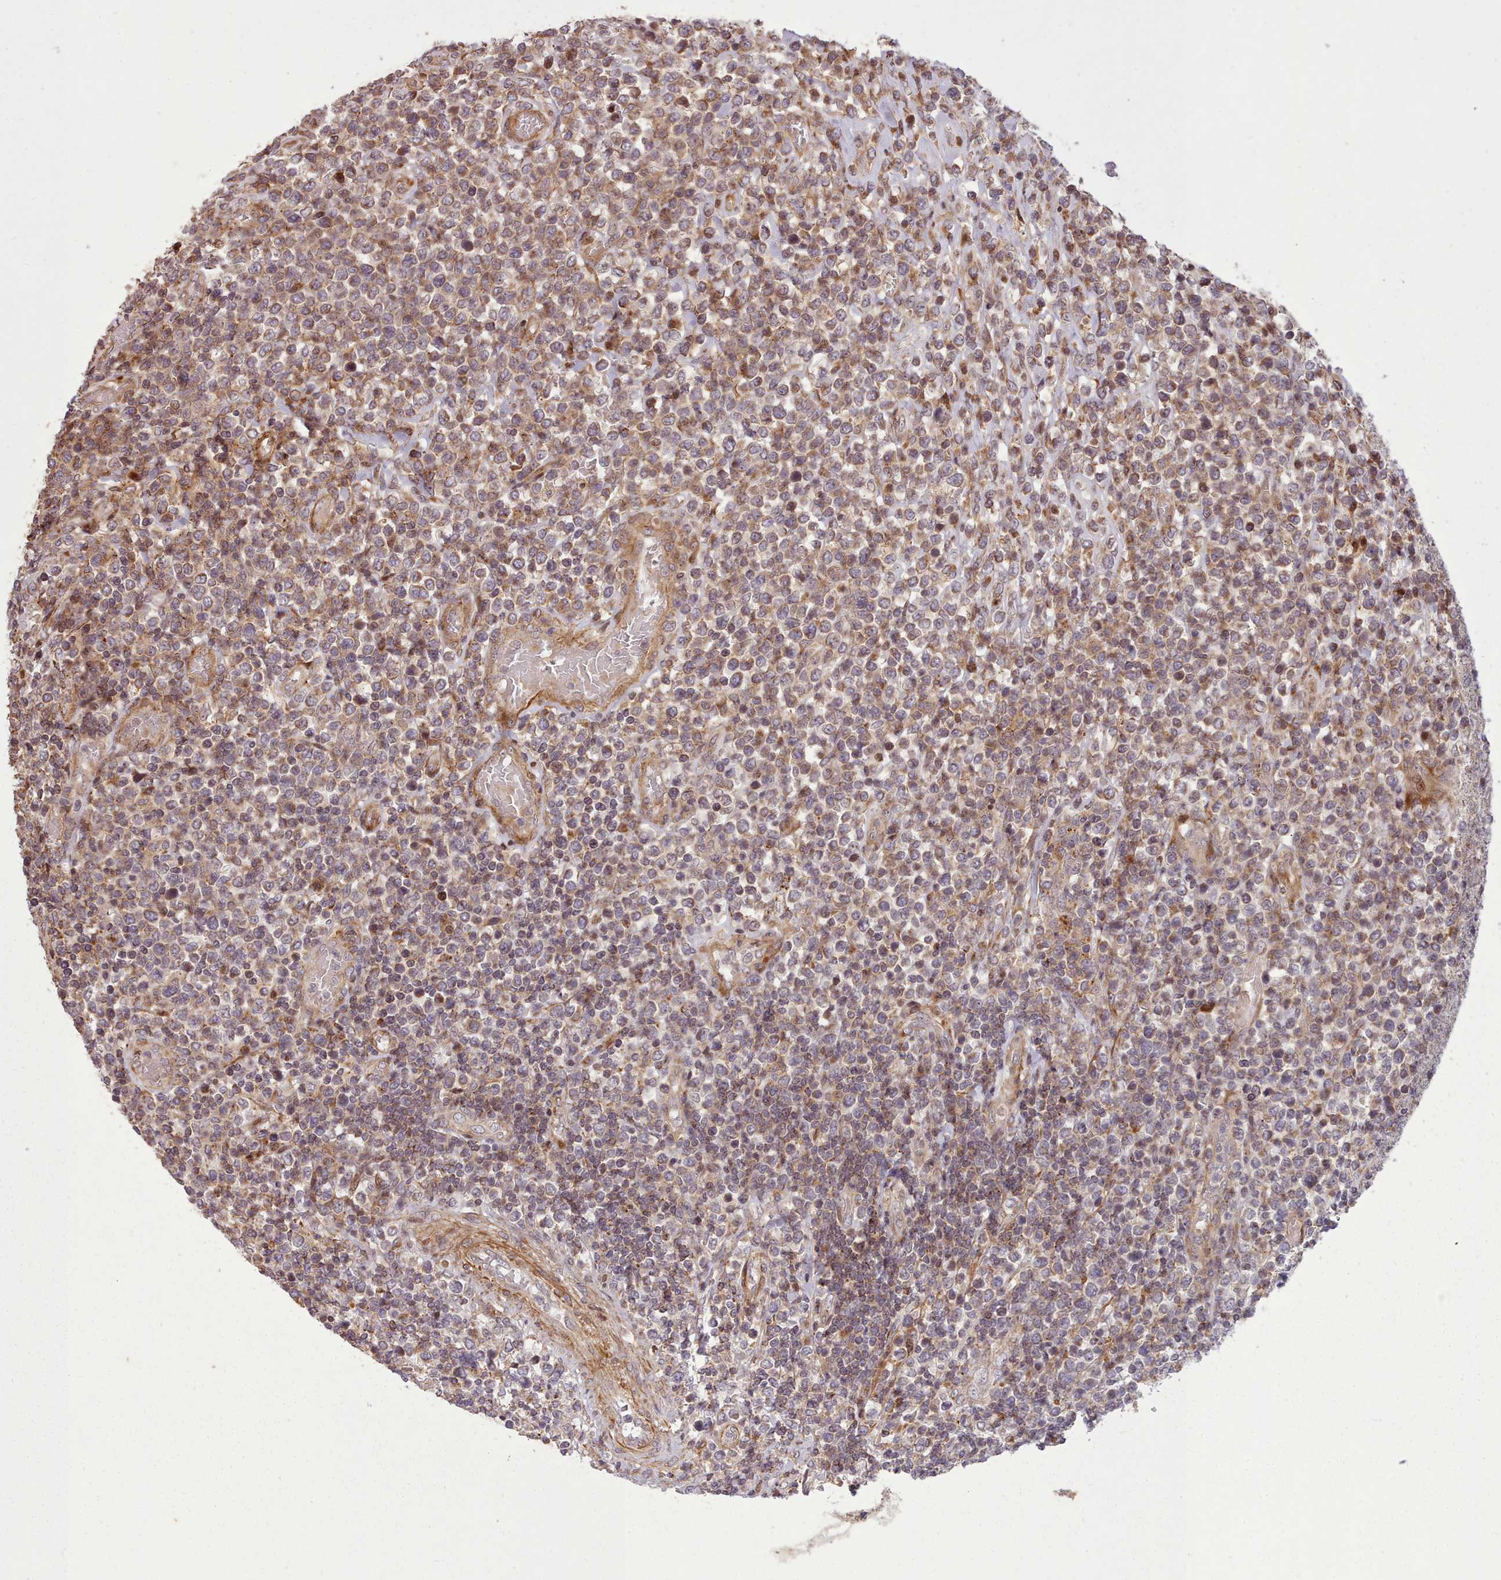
{"staining": {"intensity": "moderate", "quantity": "<25%", "location": "cytoplasmic/membranous,nuclear"}, "tissue": "lymphoma", "cell_type": "Tumor cells", "image_type": "cancer", "snomed": [{"axis": "morphology", "description": "Malignant lymphoma, non-Hodgkin's type, High grade"}, {"axis": "topography", "description": "Soft tissue"}], "caption": "A brown stain shows moderate cytoplasmic/membranous and nuclear positivity of a protein in high-grade malignant lymphoma, non-Hodgkin's type tumor cells. (IHC, brightfield microscopy, high magnification).", "gene": "NLRP7", "patient": {"sex": "female", "age": 56}}